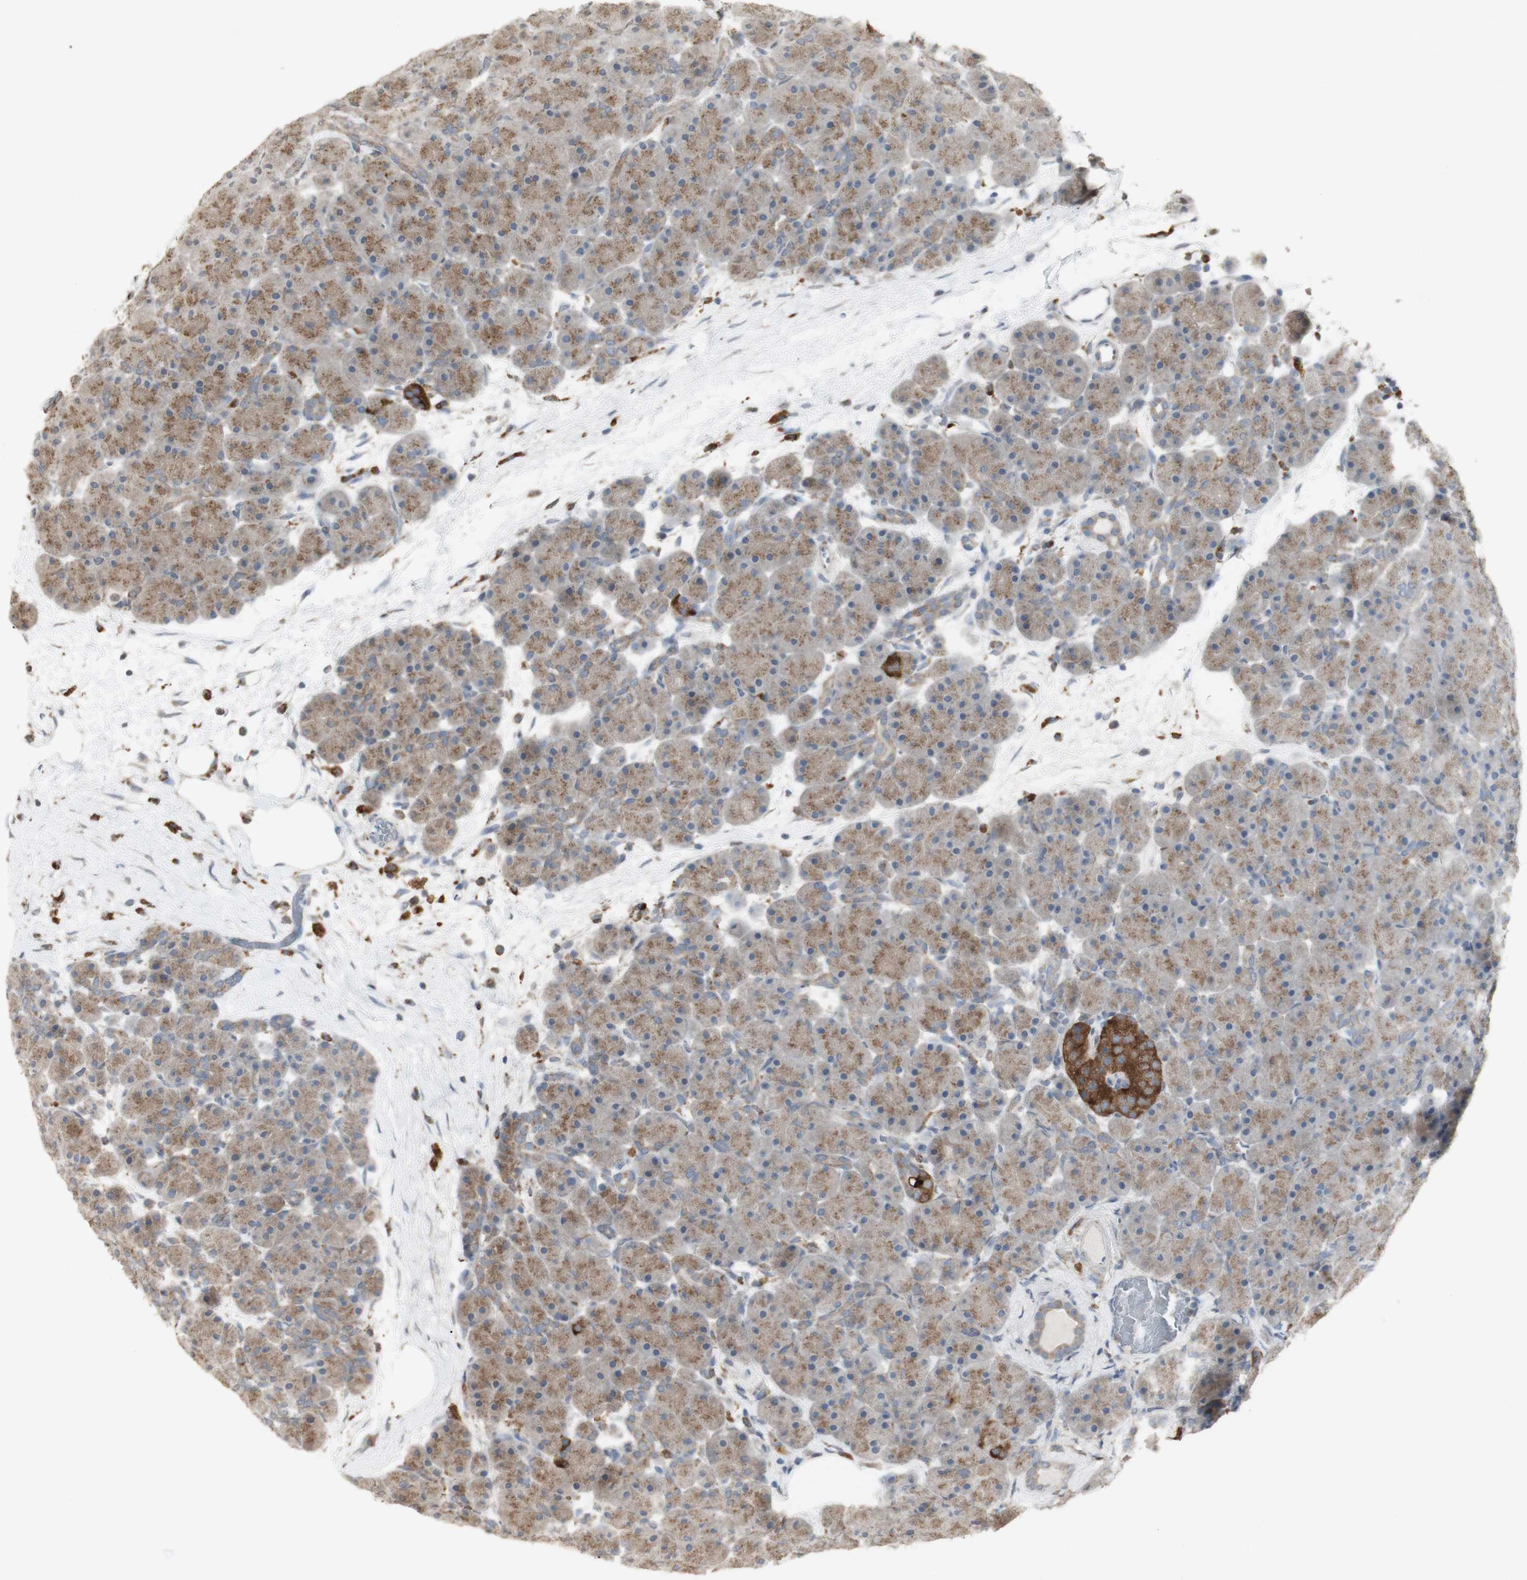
{"staining": {"intensity": "moderate", "quantity": ">75%", "location": "cytoplasmic/membranous"}, "tissue": "pancreas", "cell_type": "Exocrine glandular cells", "image_type": "normal", "snomed": [{"axis": "morphology", "description": "Normal tissue, NOS"}, {"axis": "topography", "description": "Pancreas"}], "caption": "Immunohistochemistry staining of benign pancreas, which displays medium levels of moderate cytoplasmic/membranous positivity in approximately >75% of exocrine glandular cells indicating moderate cytoplasmic/membranous protein staining. The staining was performed using DAB (brown) for protein detection and nuclei were counterstained in hematoxylin (blue).", "gene": "ATP6V1E1", "patient": {"sex": "male", "age": 66}}